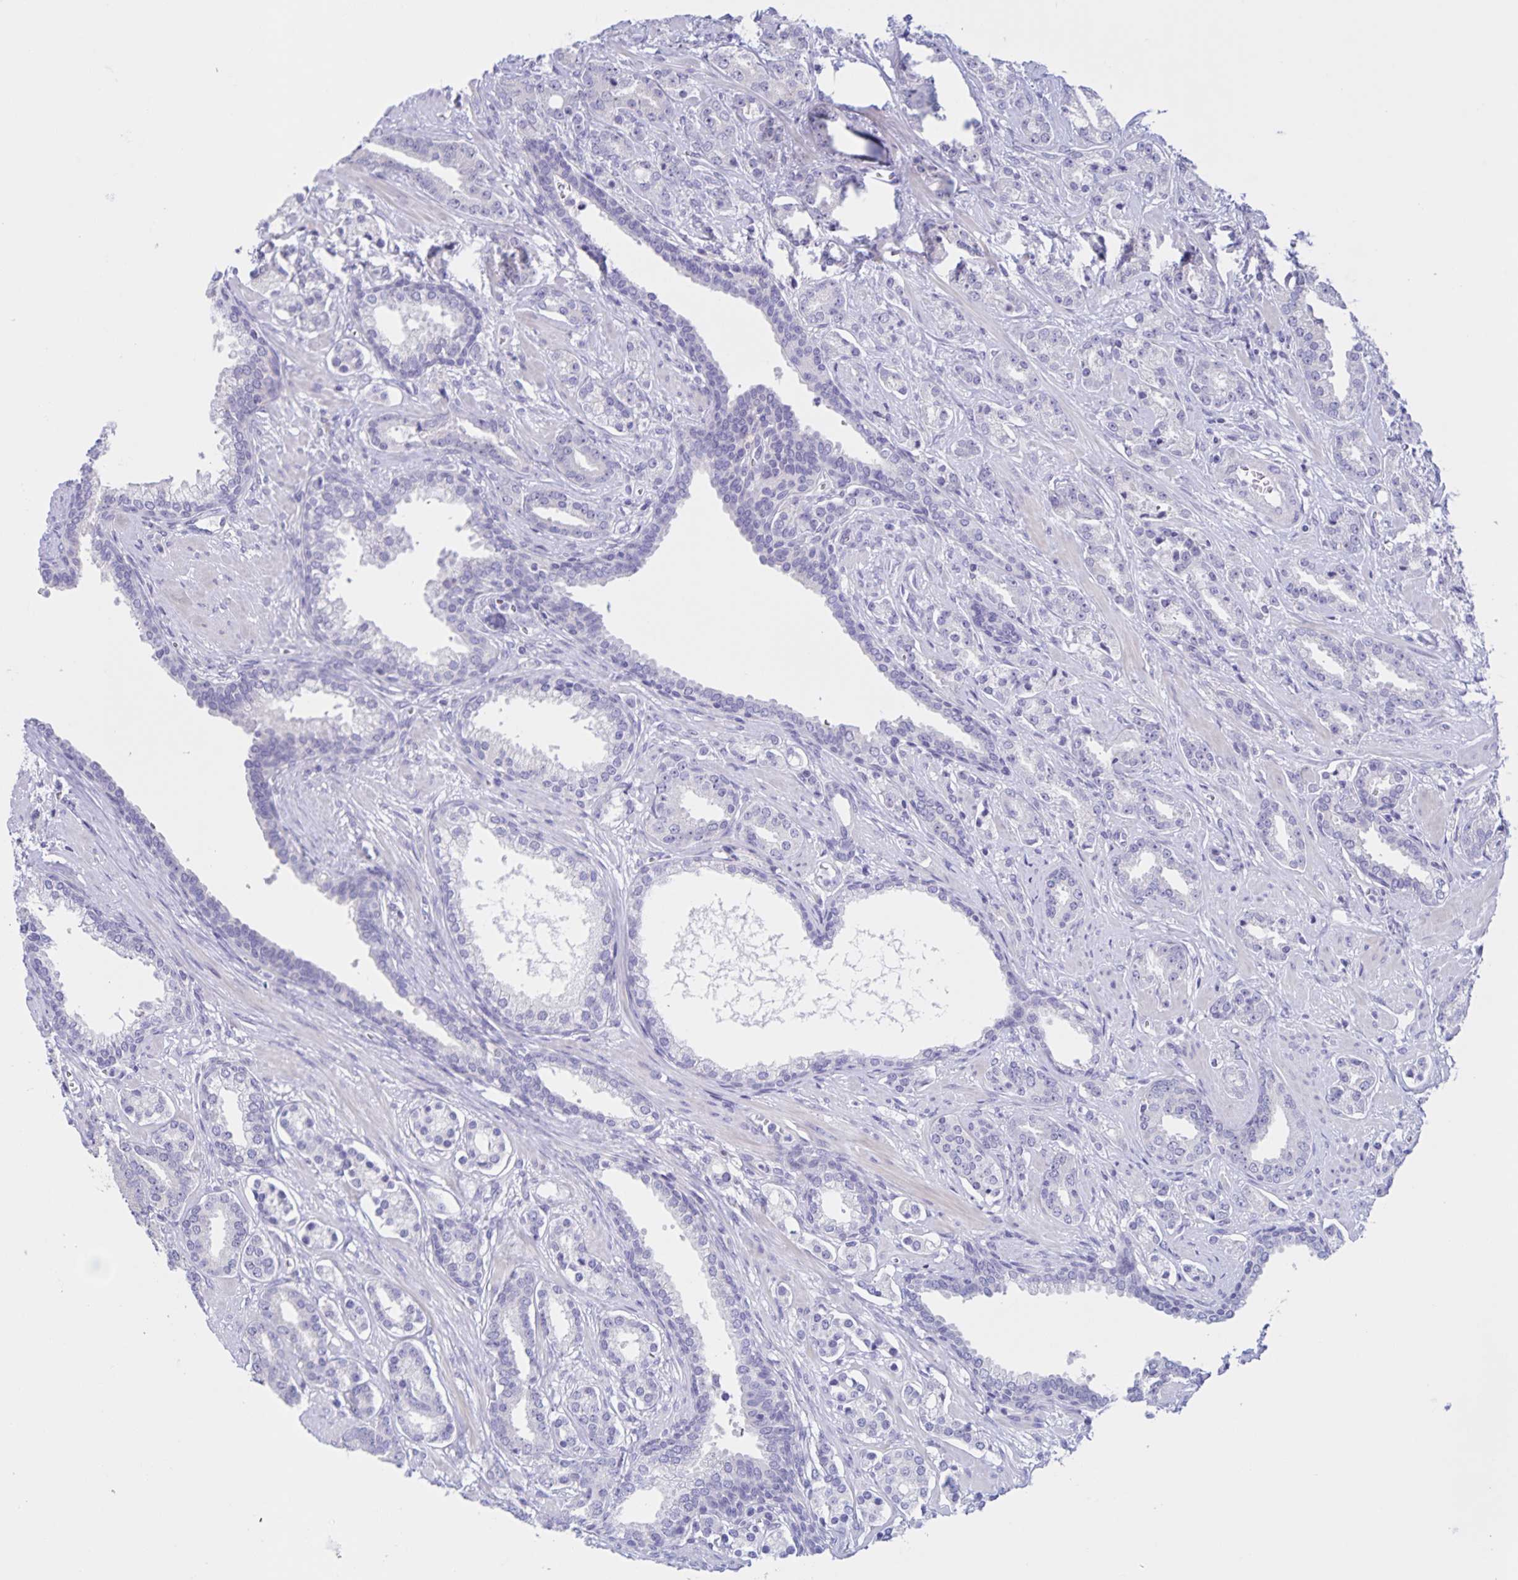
{"staining": {"intensity": "negative", "quantity": "none", "location": "none"}, "tissue": "prostate cancer", "cell_type": "Tumor cells", "image_type": "cancer", "snomed": [{"axis": "morphology", "description": "Adenocarcinoma, High grade"}, {"axis": "topography", "description": "Prostate"}], "caption": "Histopathology image shows no protein staining in tumor cells of prostate adenocarcinoma (high-grade) tissue.", "gene": "DMGDH", "patient": {"sex": "male", "age": 60}}